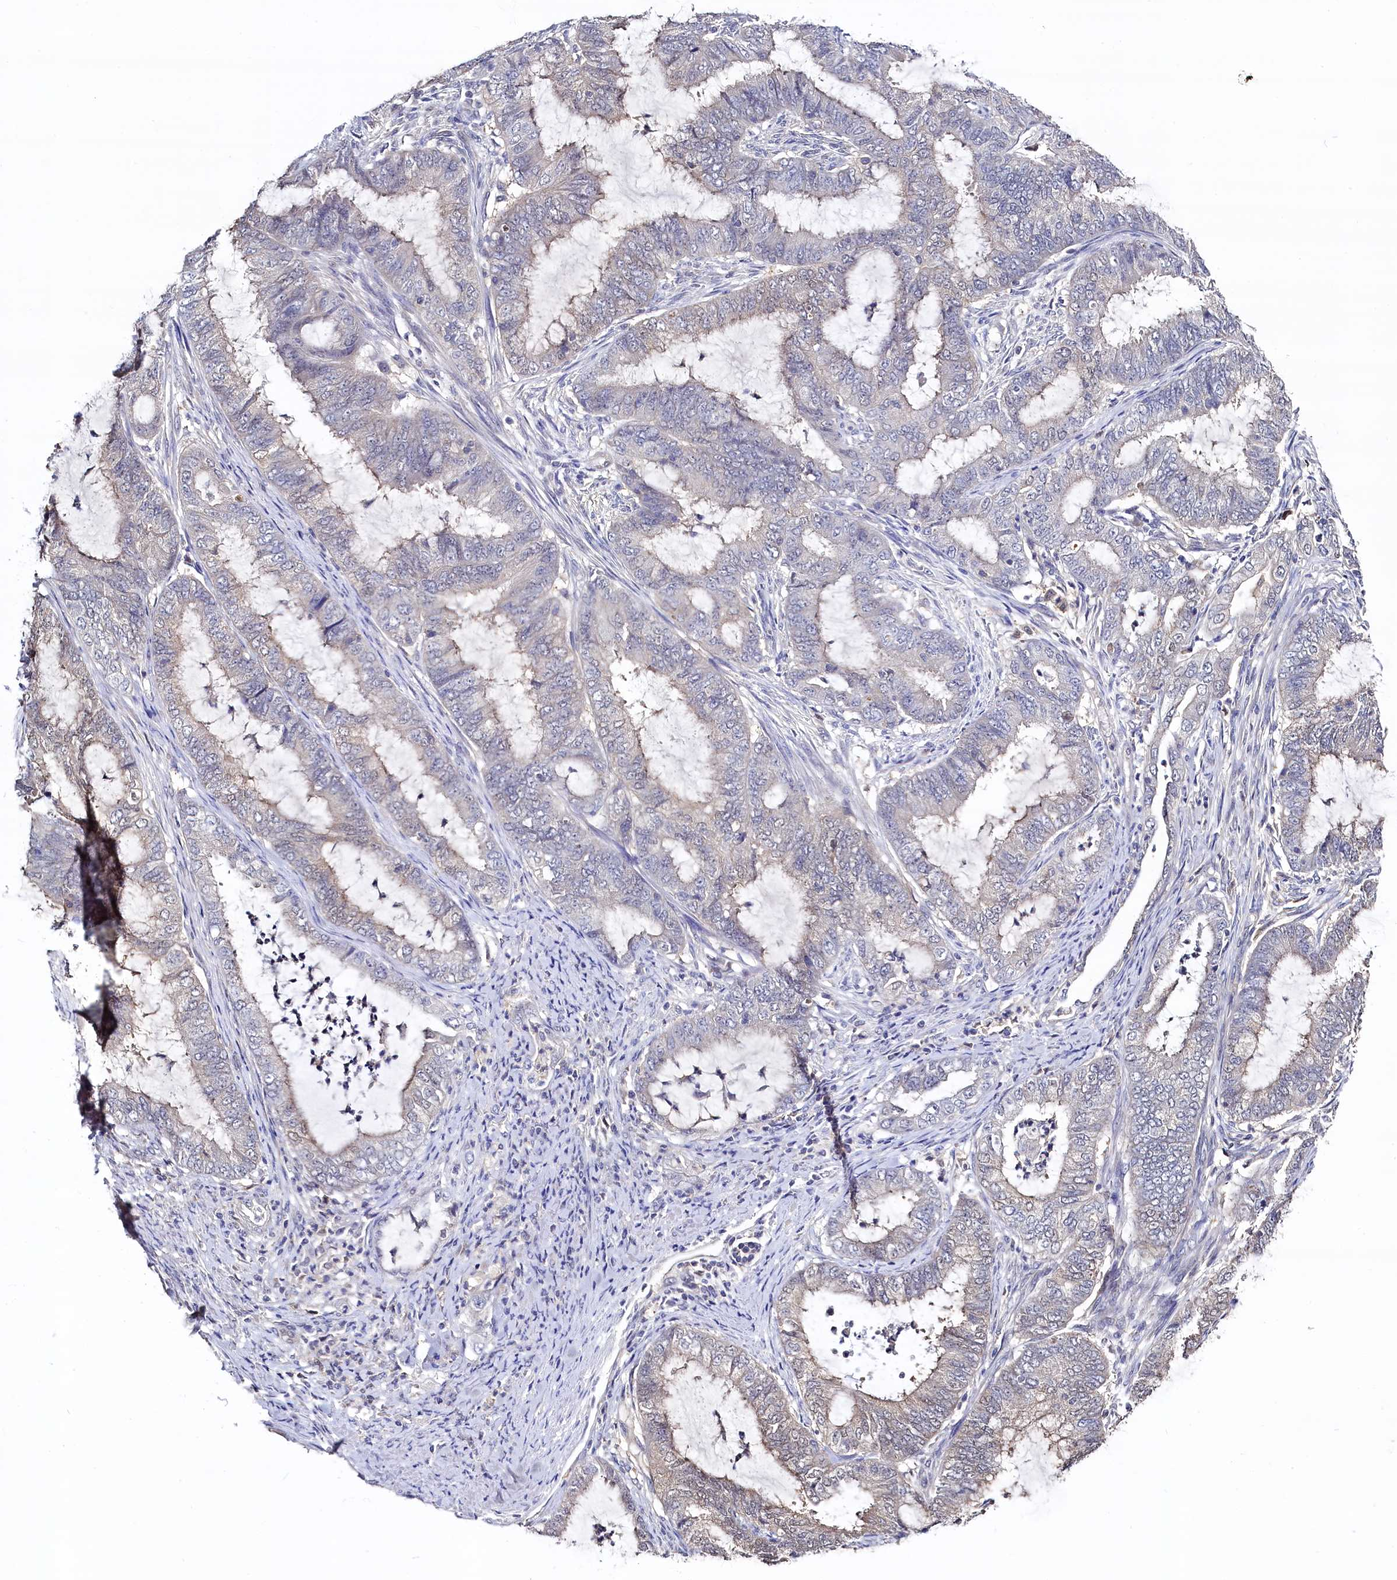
{"staining": {"intensity": "weak", "quantity": "<25%", "location": "nuclear"}, "tissue": "endometrial cancer", "cell_type": "Tumor cells", "image_type": "cancer", "snomed": [{"axis": "morphology", "description": "Adenocarcinoma, NOS"}, {"axis": "topography", "description": "Endometrium"}], "caption": "Human endometrial cancer (adenocarcinoma) stained for a protein using immunohistochemistry (IHC) reveals no positivity in tumor cells.", "gene": "C11orf54", "patient": {"sex": "female", "age": 51}}